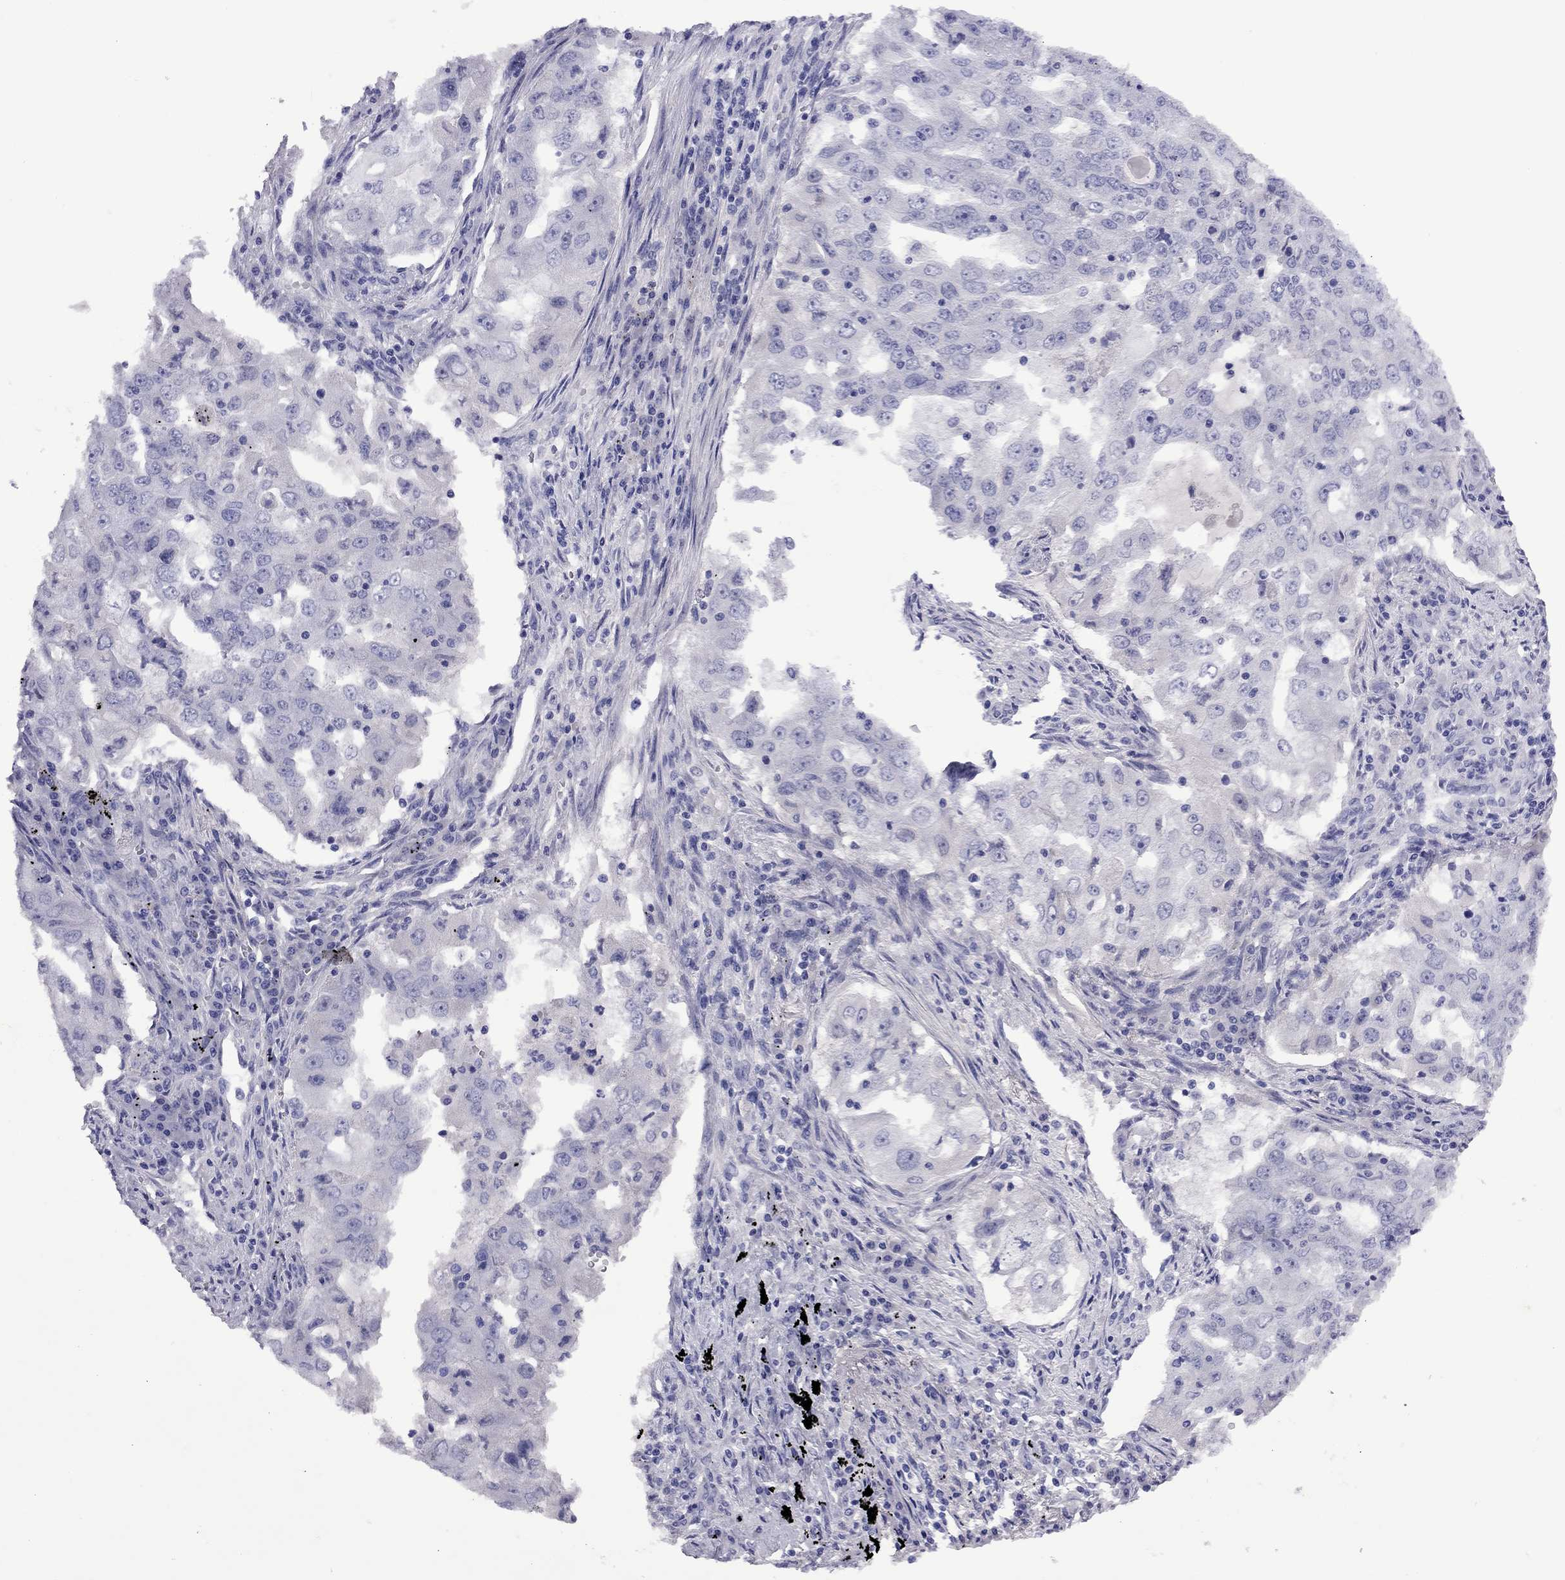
{"staining": {"intensity": "negative", "quantity": "none", "location": "none"}, "tissue": "lung cancer", "cell_type": "Tumor cells", "image_type": "cancer", "snomed": [{"axis": "morphology", "description": "Adenocarcinoma, NOS"}, {"axis": "topography", "description": "Lung"}], "caption": "This is an immunohistochemistry micrograph of lung adenocarcinoma. There is no expression in tumor cells.", "gene": "EPPIN", "patient": {"sex": "female", "age": 61}}